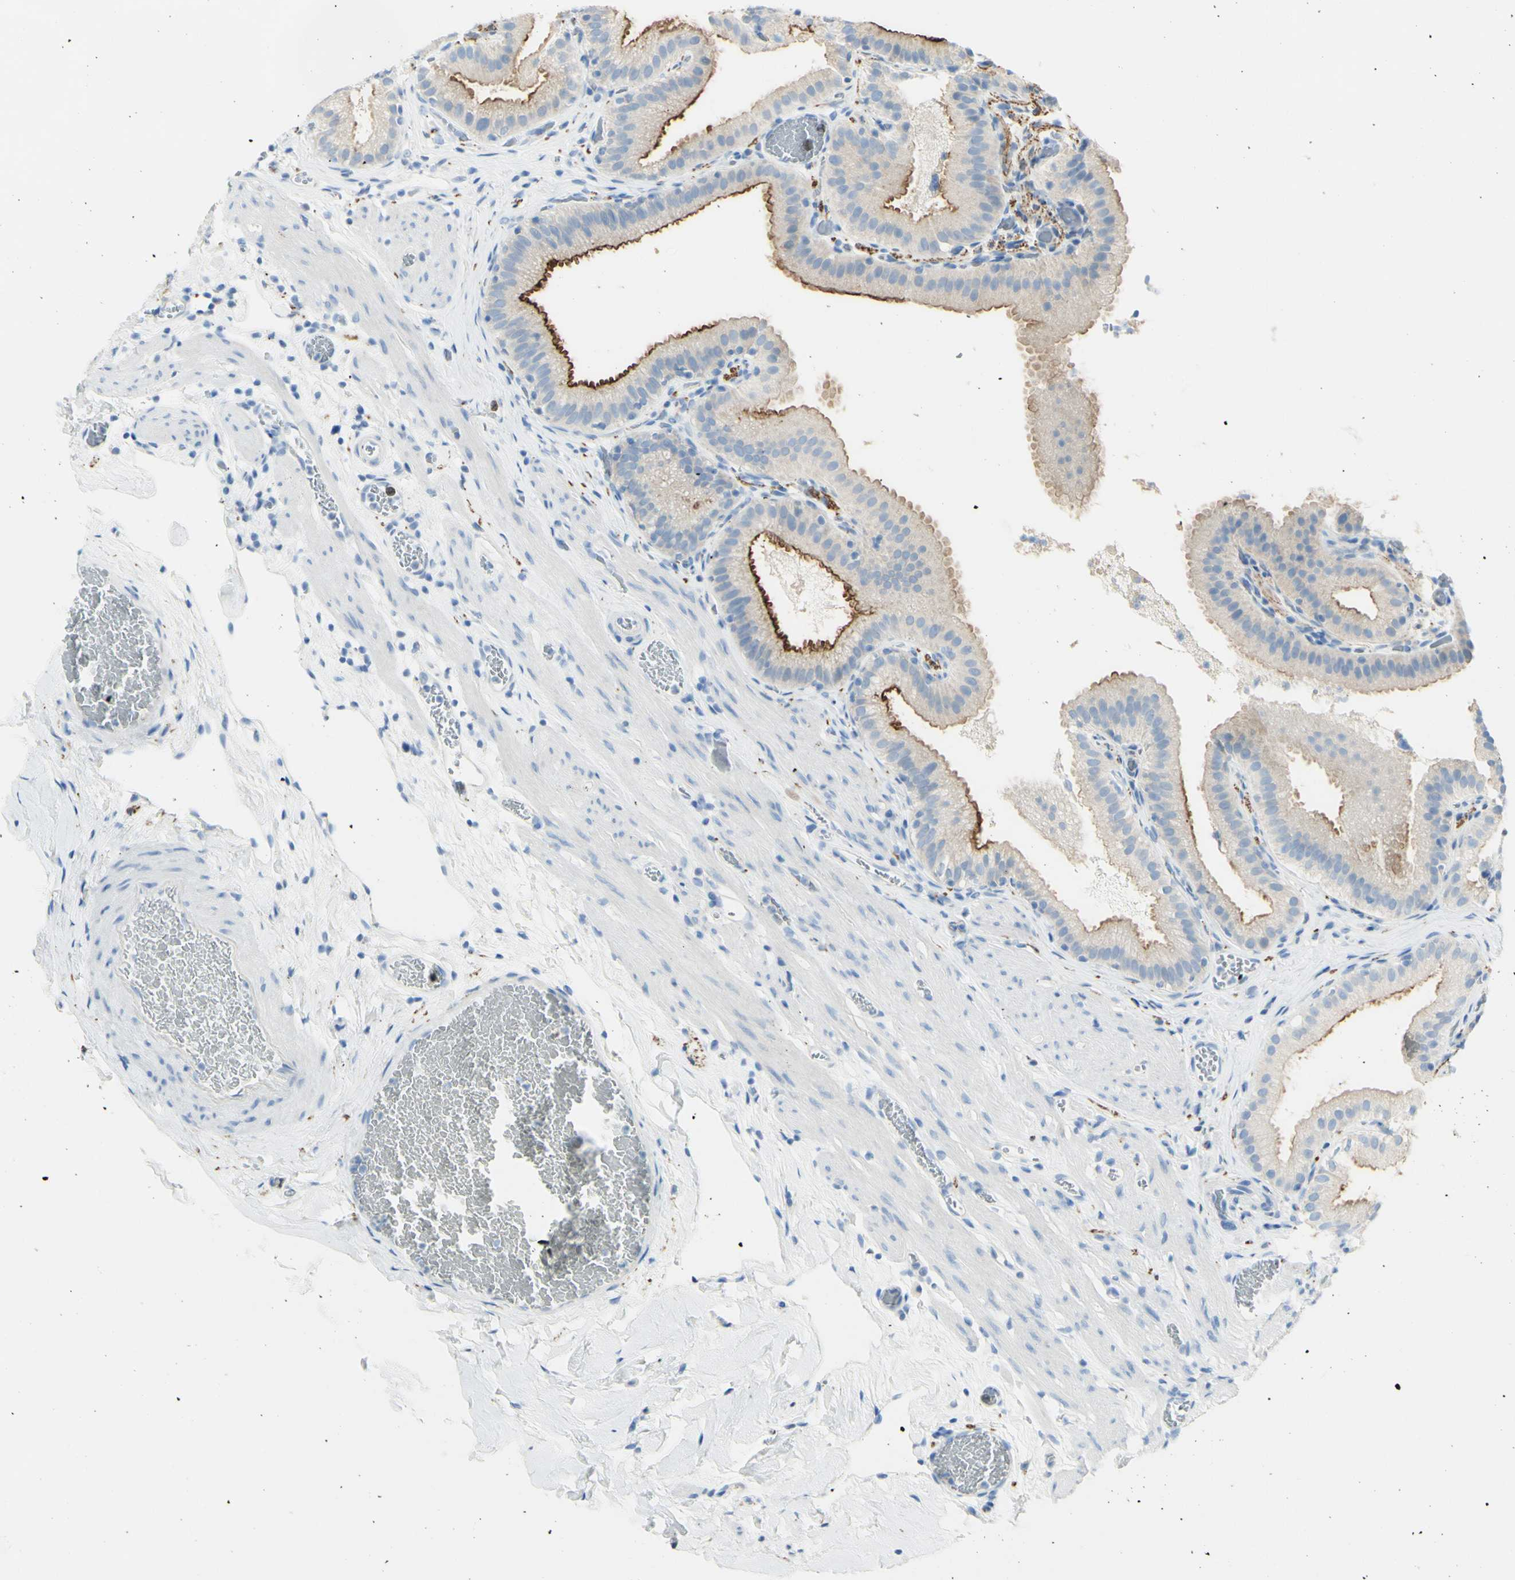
{"staining": {"intensity": "moderate", "quantity": "25%-75%", "location": "cytoplasmic/membranous"}, "tissue": "gallbladder", "cell_type": "Glandular cells", "image_type": "normal", "snomed": [{"axis": "morphology", "description": "Normal tissue, NOS"}, {"axis": "topography", "description": "Gallbladder"}], "caption": "IHC staining of benign gallbladder, which demonstrates medium levels of moderate cytoplasmic/membranous expression in about 25%-75% of glandular cells indicating moderate cytoplasmic/membranous protein expression. The staining was performed using DAB (brown) for protein detection and nuclei were counterstained in hematoxylin (blue).", "gene": "TSPAN1", "patient": {"sex": "male", "age": 54}}